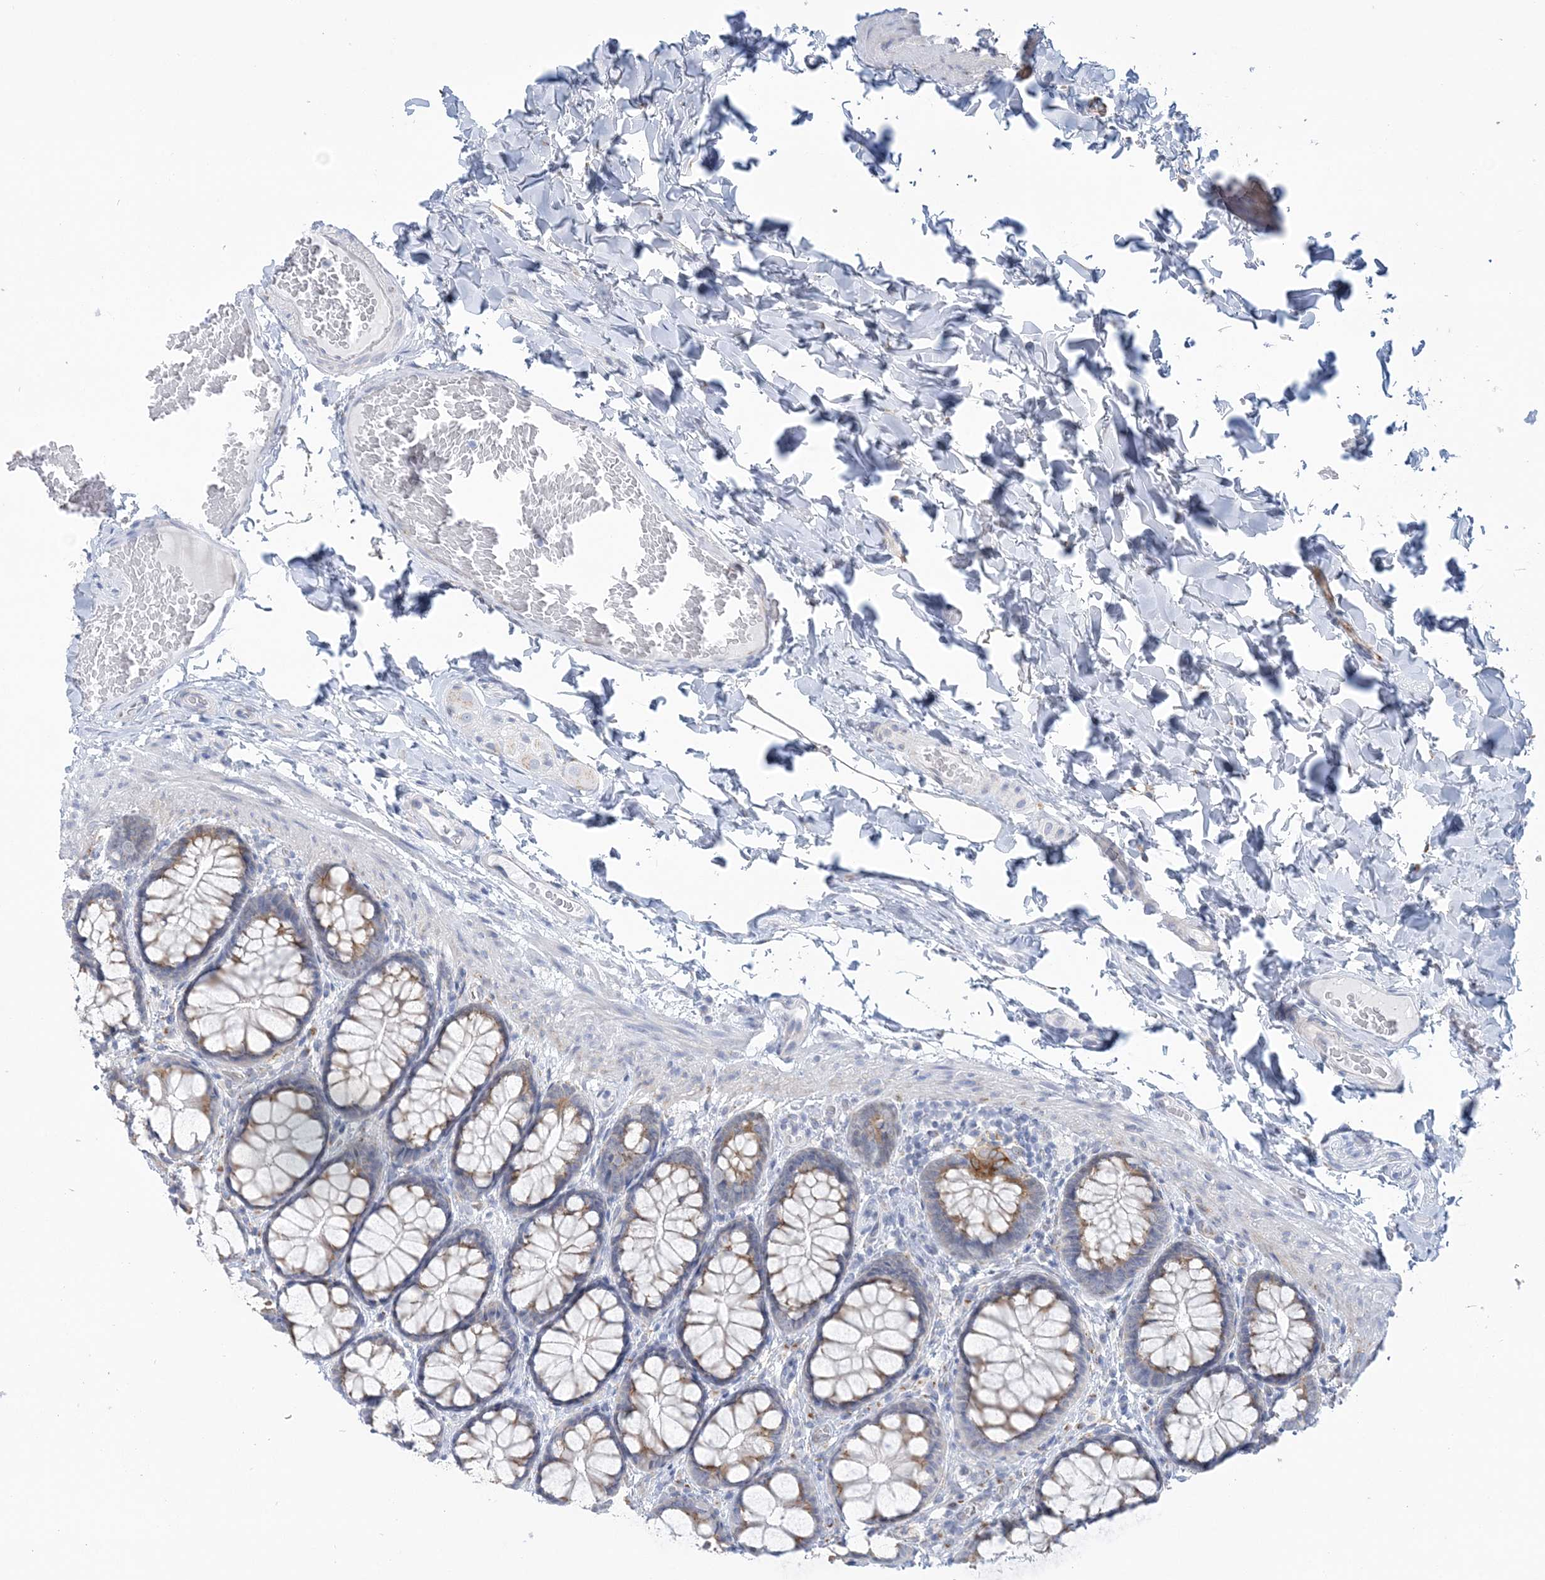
{"staining": {"intensity": "negative", "quantity": "none", "location": "none"}, "tissue": "colon", "cell_type": "Endothelial cells", "image_type": "normal", "snomed": [{"axis": "morphology", "description": "Normal tissue, NOS"}, {"axis": "topography", "description": "Colon"}], "caption": "The immunohistochemistry (IHC) photomicrograph has no significant staining in endothelial cells of colon.", "gene": "PLEKHG4B", "patient": {"sex": "male", "age": 47}}